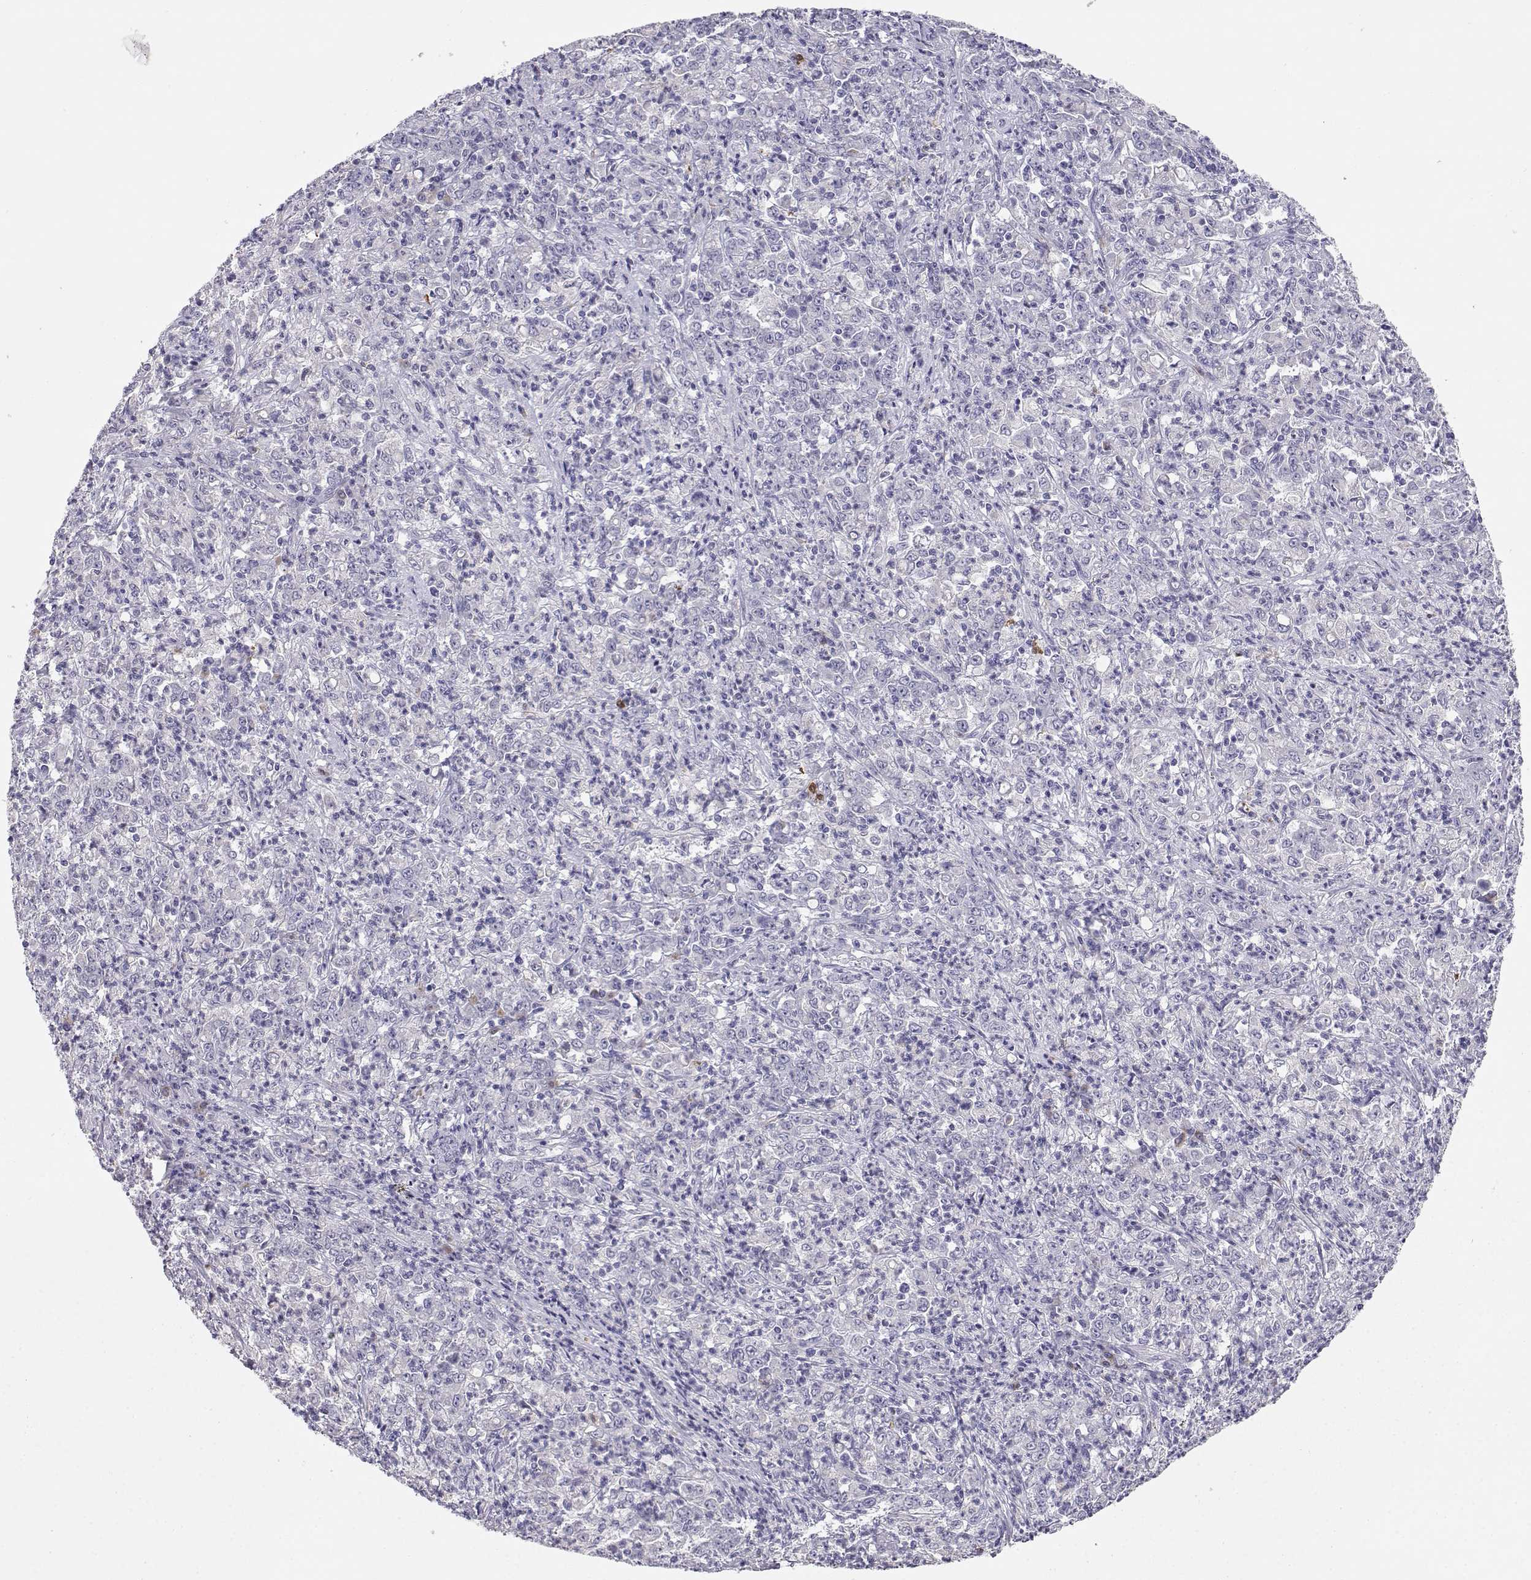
{"staining": {"intensity": "negative", "quantity": "none", "location": "none"}, "tissue": "stomach cancer", "cell_type": "Tumor cells", "image_type": "cancer", "snomed": [{"axis": "morphology", "description": "Adenocarcinoma, NOS"}, {"axis": "topography", "description": "Stomach, lower"}], "caption": "An image of stomach cancer (adenocarcinoma) stained for a protein reveals no brown staining in tumor cells. The staining is performed using DAB brown chromogen with nuclei counter-stained in using hematoxylin.", "gene": "CDHR1", "patient": {"sex": "female", "age": 71}}